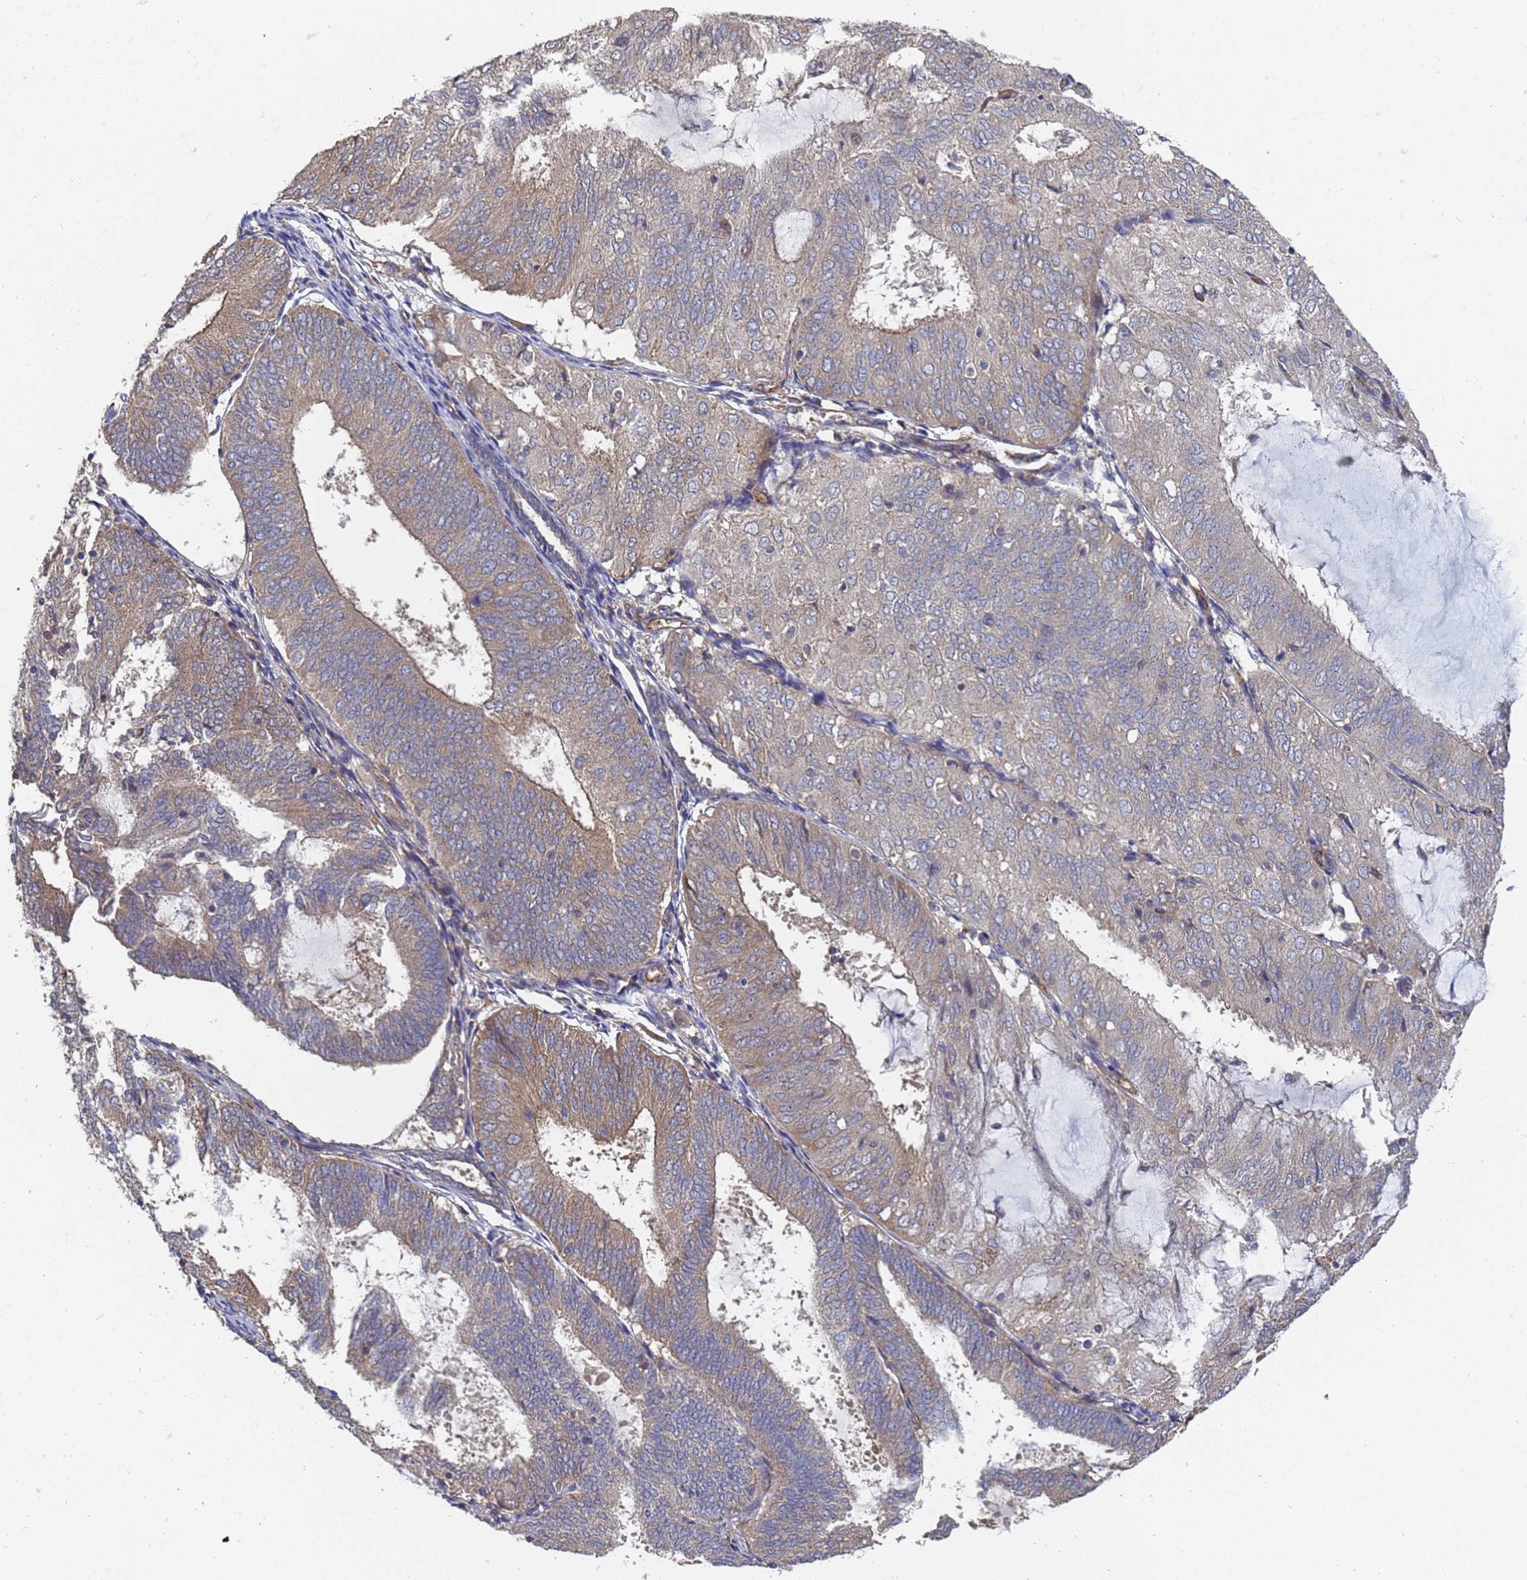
{"staining": {"intensity": "moderate", "quantity": "<25%", "location": "cytoplasmic/membranous"}, "tissue": "endometrial cancer", "cell_type": "Tumor cells", "image_type": "cancer", "snomed": [{"axis": "morphology", "description": "Adenocarcinoma, NOS"}, {"axis": "topography", "description": "Endometrium"}], "caption": "Immunohistochemistry (IHC) of adenocarcinoma (endometrial) demonstrates low levels of moderate cytoplasmic/membranous expression in approximately <25% of tumor cells. (DAB (3,3'-diaminobenzidine) IHC, brown staining for protein, blue staining for nuclei).", "gene": "ALS2CL", "patient": {"sex": "female", "age": 81}}